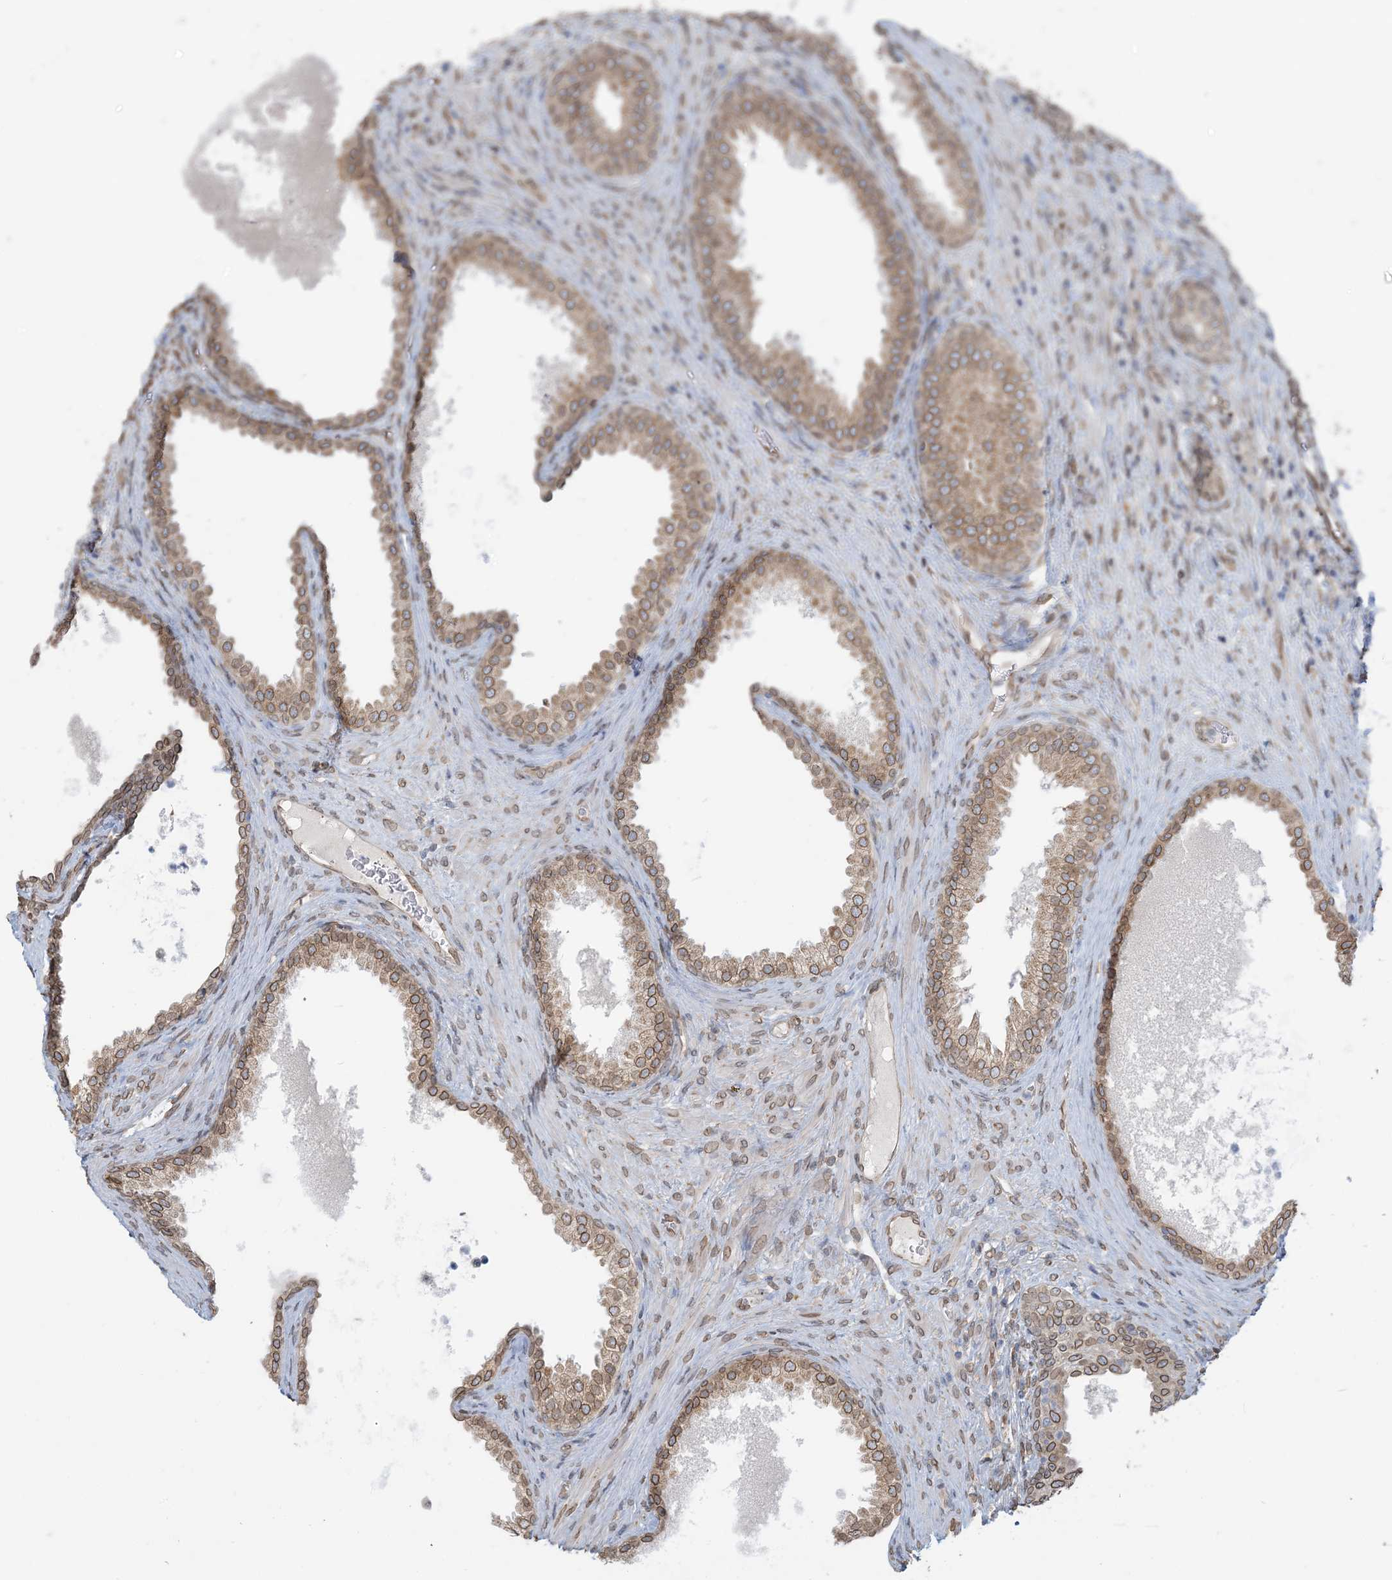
{"staining": {"intensity": "moderate", "quantity": ">75%", "location": "cytoplasmic/membranous,nuclear"}, "tissue": "prostate", "cell_type": "Glandular cells", "image_type": "normal", "snomed": [{"axis": "morphology", "description": "Normal tissue, NOS"}, {"axis": "topography", "description": "Prostate"}], "caption": "Human prostate stained for a protein (brown) displays moderate cytoplasmic/membranous,nuclear positive expression in about >75% of glandular cells.", "gene": "WWP1", "patient": {"sex": "male", "age": 76}}